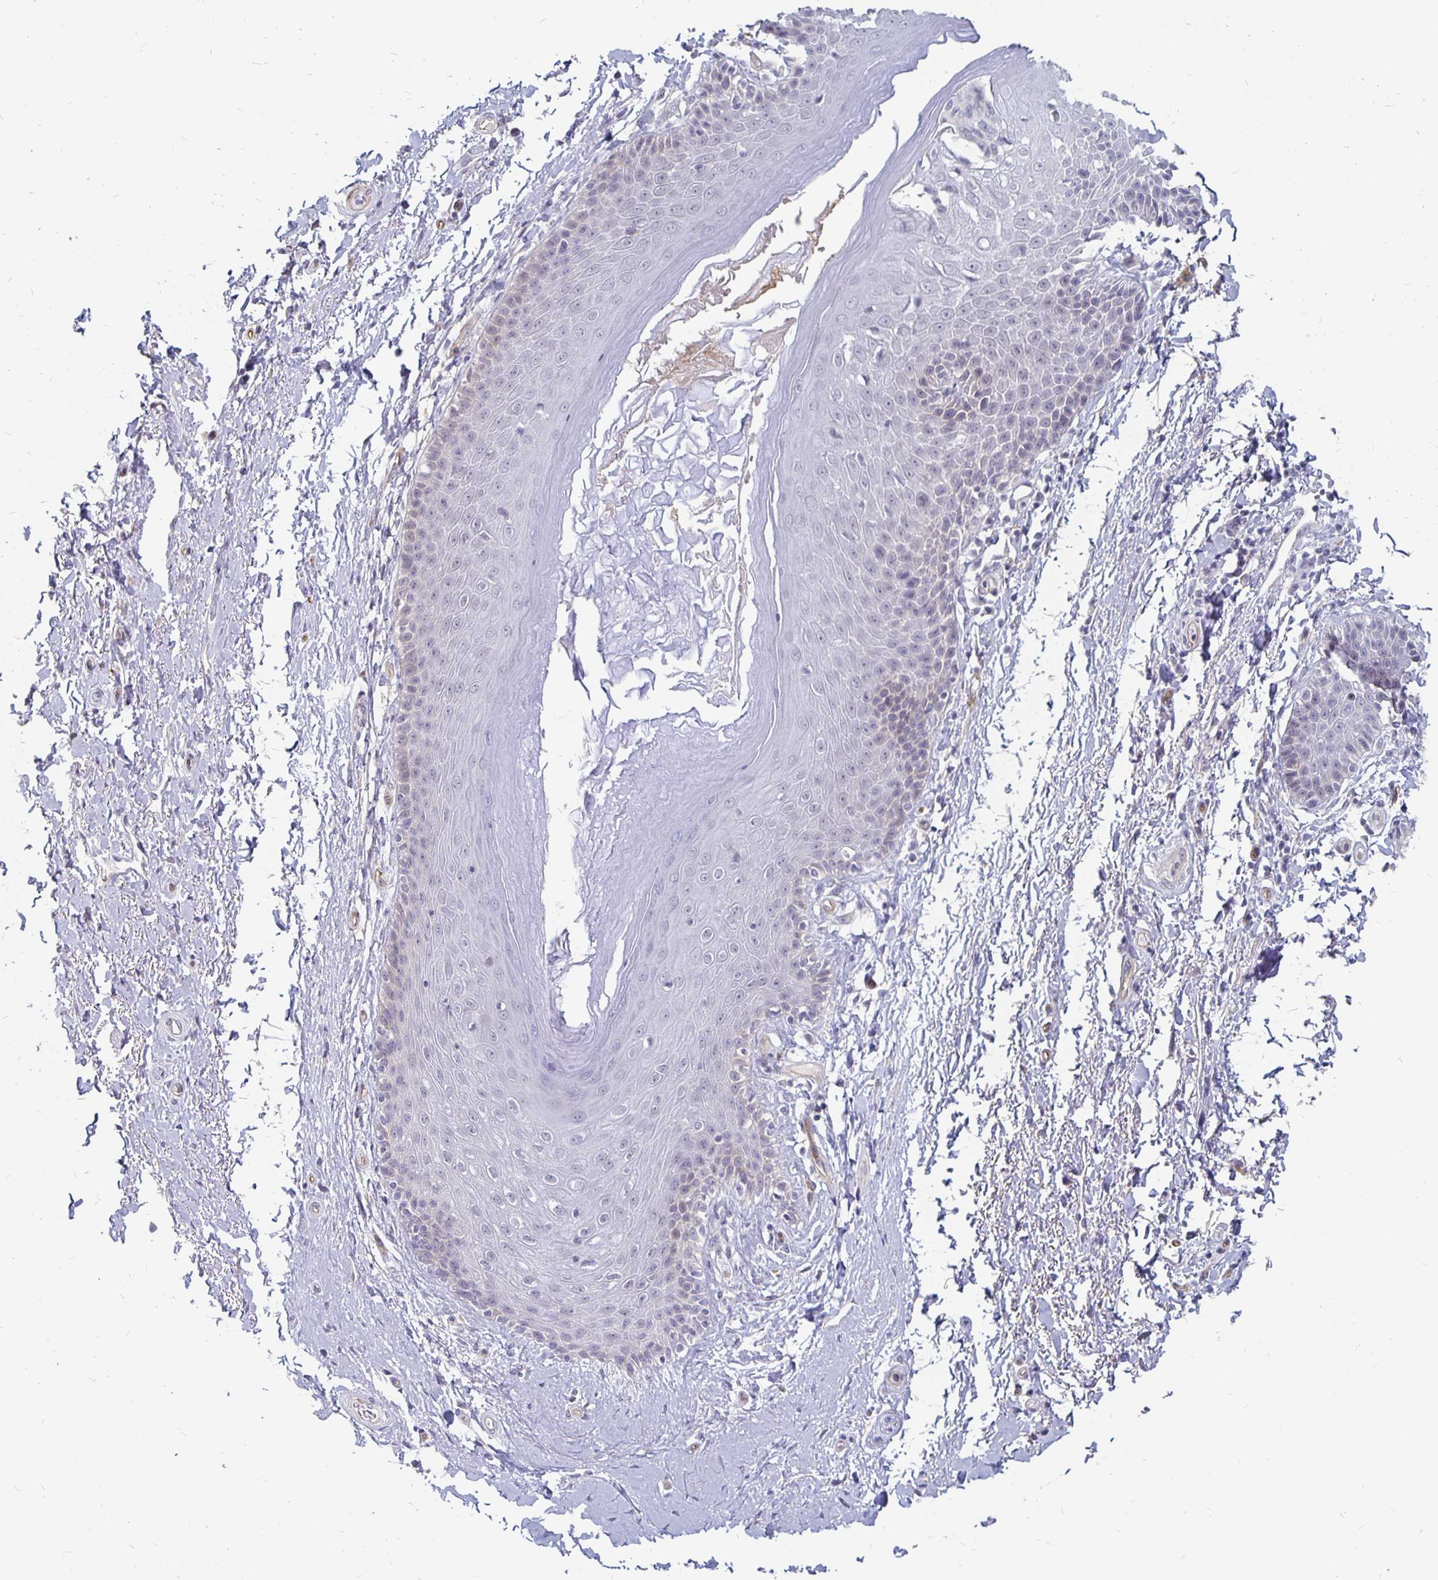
{"staining": {"intensity": "negative", "quantity": "none", "location": "none"}, "tissue": "adipose tissue", "cell_type": "Adipocytes", "image_type": "normal", "snomed": [{"axis": "morphology", "description": "Normal tissue, NOS"}, {"axis": "topography", "description": "Peripheral nerve tissue"}], "caption": "Immunohistochemistry histopathology image of unremarkable human adipose tissue stained for a protein (brown), which demonstrates no staining in adipocytes.", "gene": "CCDC85A", "patient": {"sex": "male", "age": 51}}